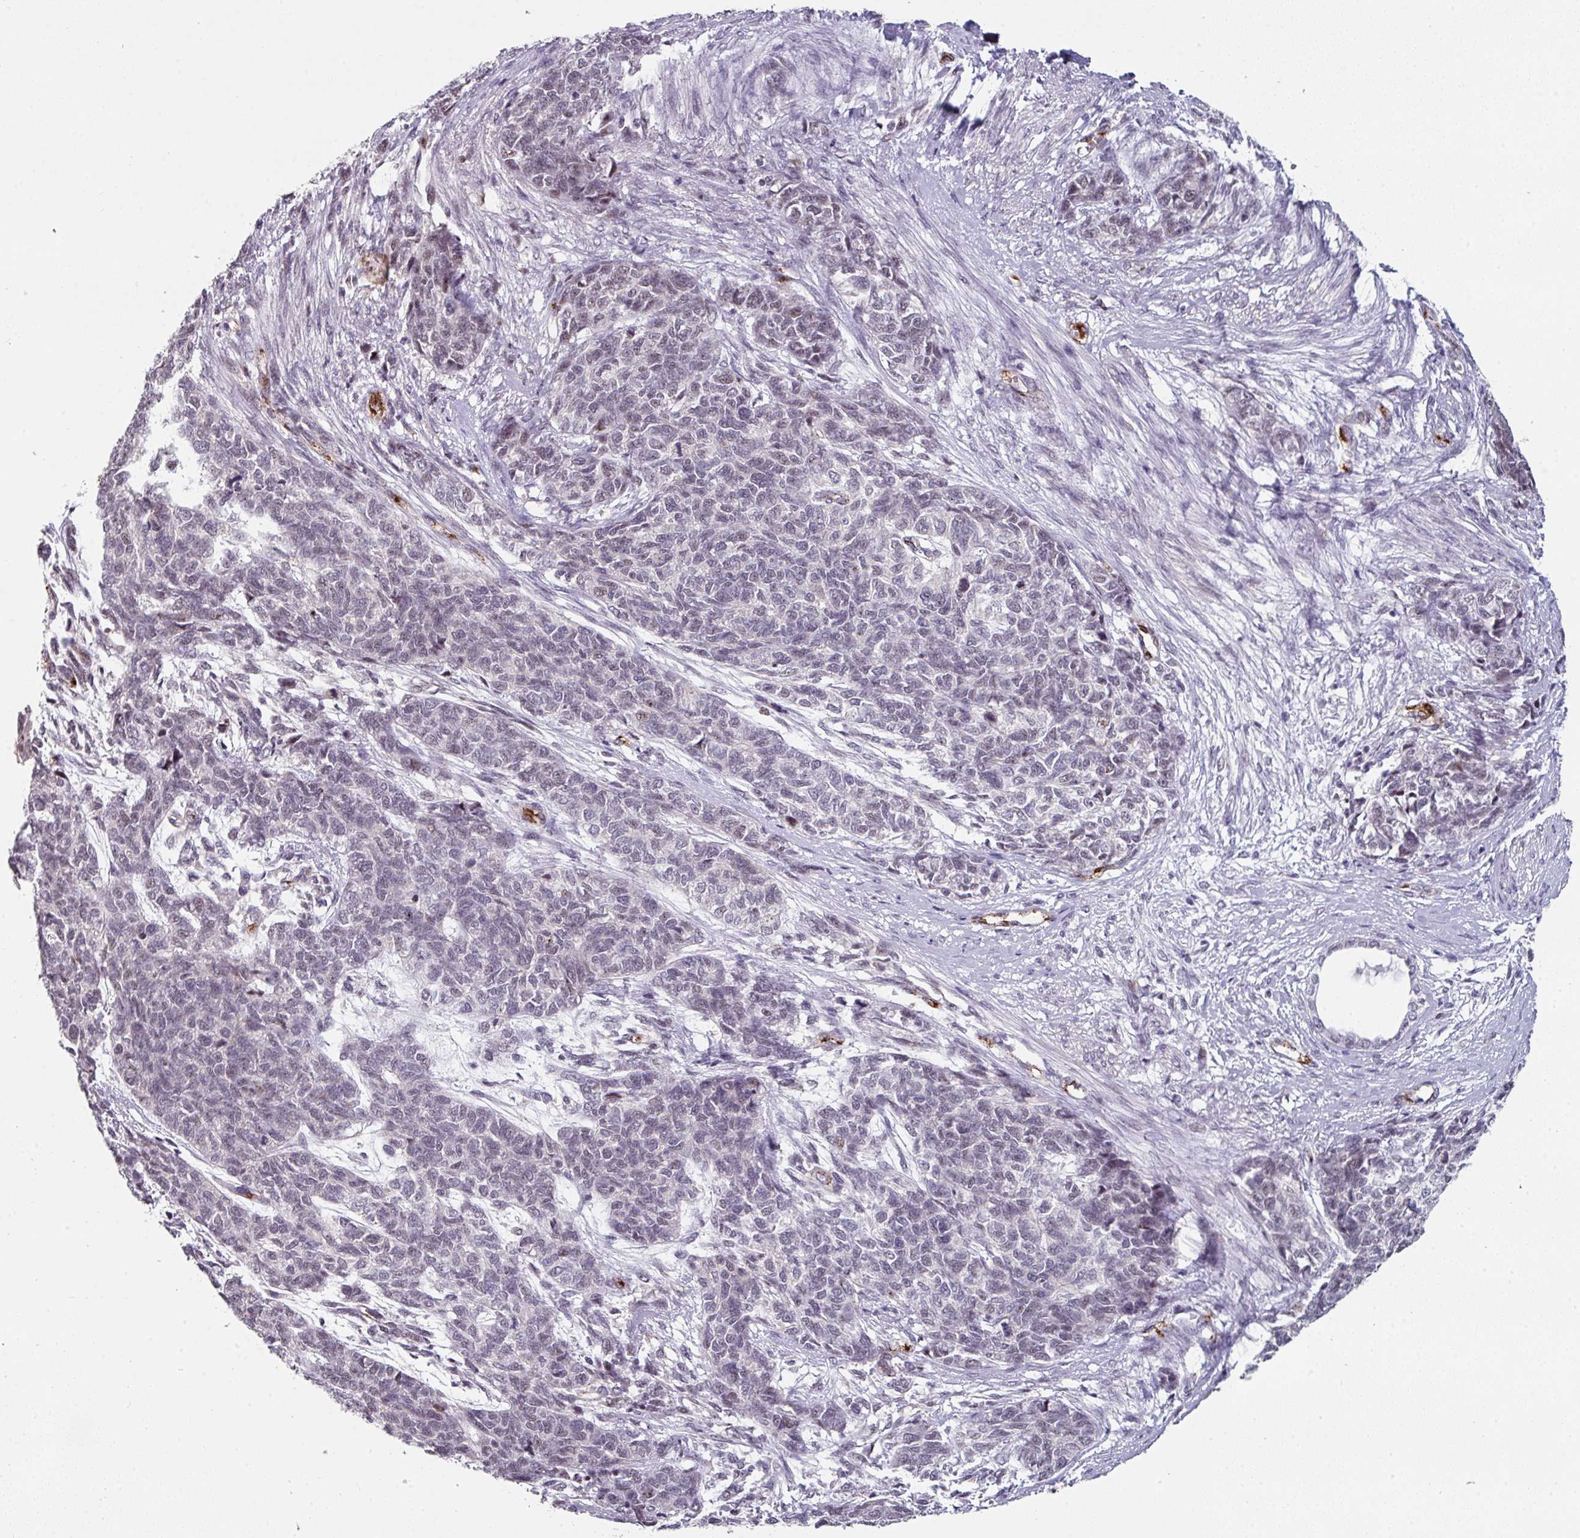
{"staining": {"intensity": "weak", "quantity": "<25%", "location": "nuclear"}, "tissue": "cervical cancer", "cell_type": "Tumor cells", "image_type": "cancer", "snomed": [{"axis": "morphology", "description": "Squamous cell carcinoma, NOS"}, {"axis": "topography", "description": "Cervix"}], "caption": "This is an immunohistochemistry (IHC) photomicrograph of cervical cancer. There is no staining in tumor cells.", "gene": "SIDT2", "patient": {"sex": "female", "age": 63}}